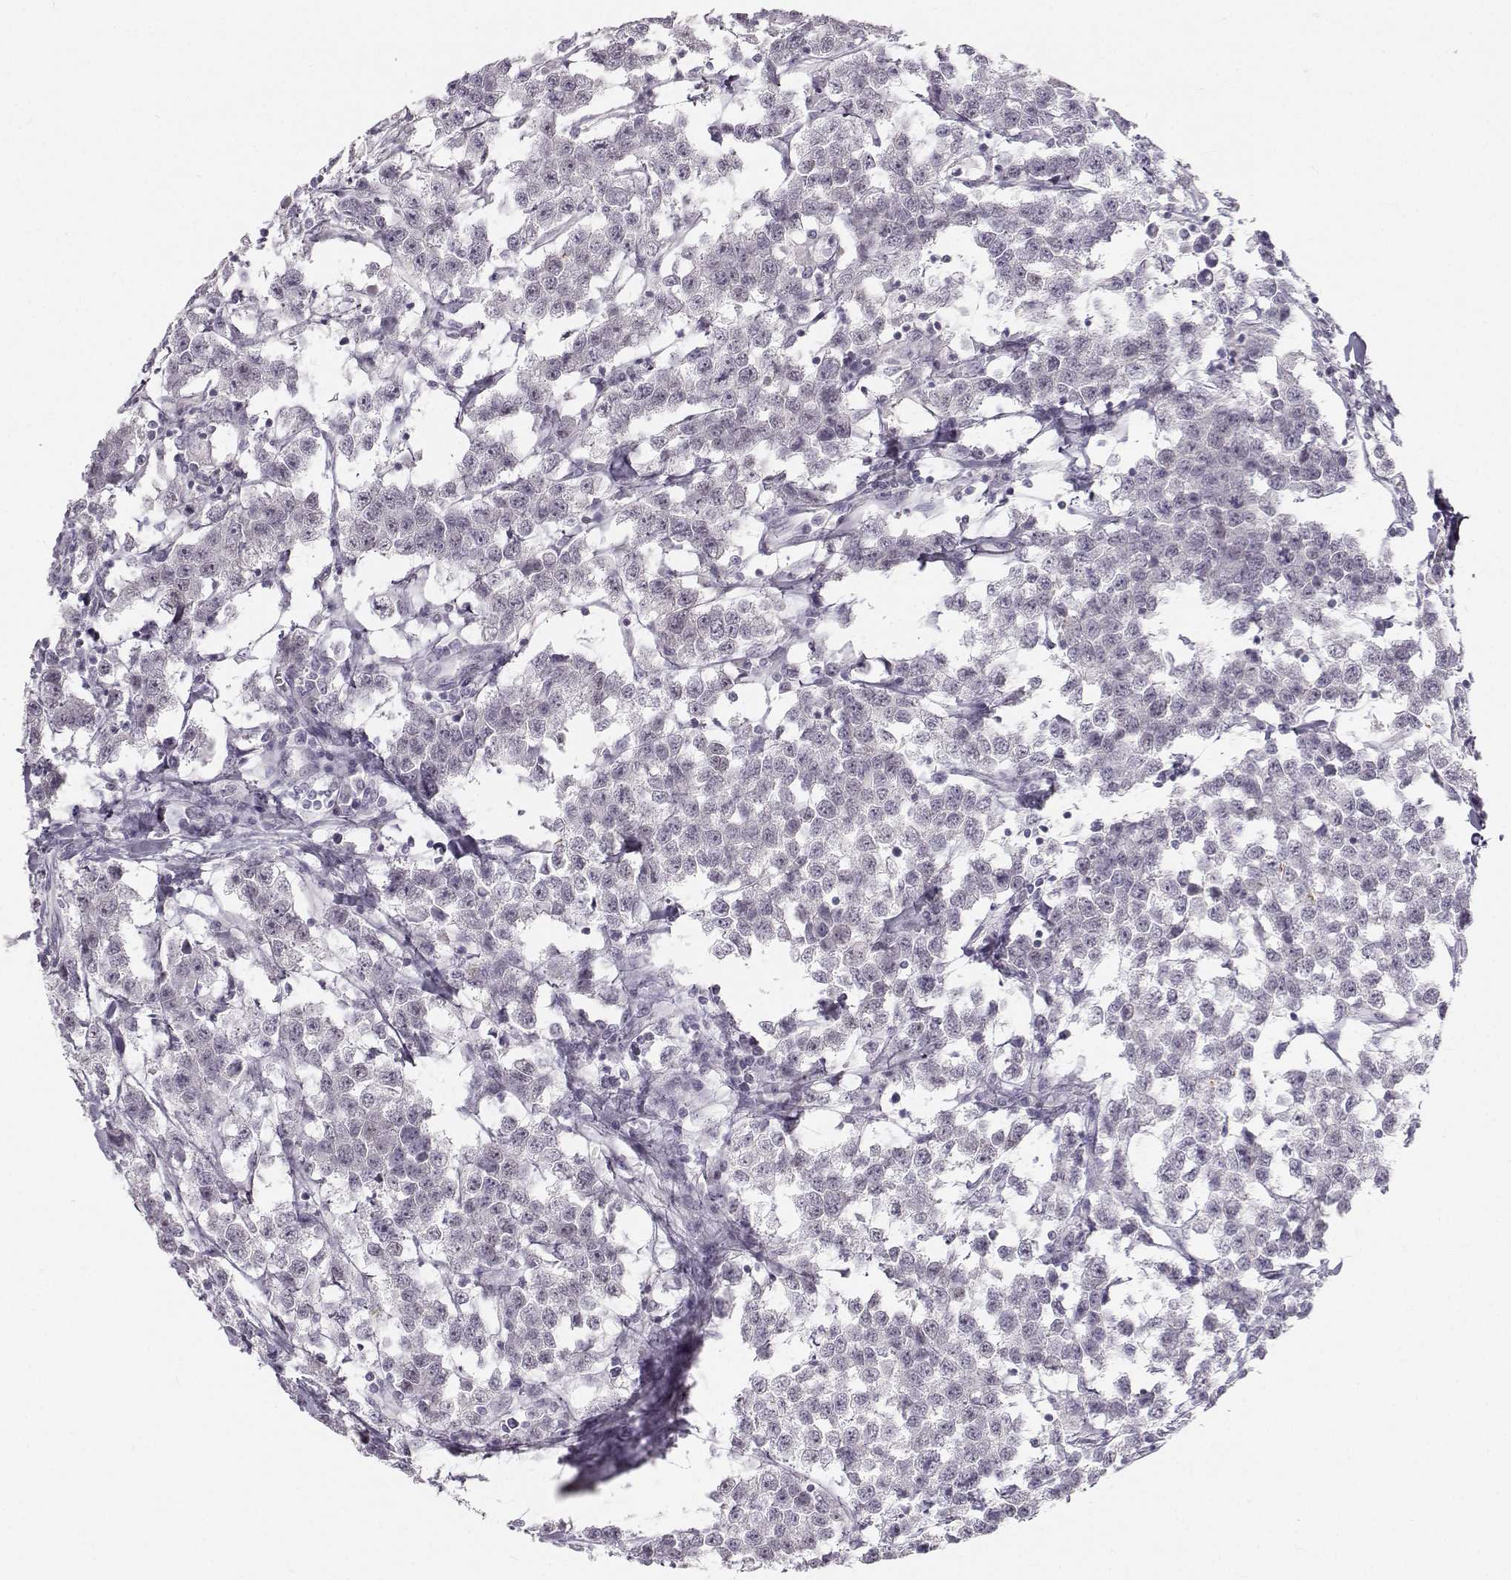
{"staining": {"intensity": "negative", "quantity": "none", "location": "none"}, "tissue": "testis cancer", "cell_type": "Tumor cells", "image_type": "cancer", "snomed": [{"axis": "morphology", "description": "Seminoma, NOS"}, {"axis": "topography", "description": "Testis"}], "caption": "Image shows no significant protein staining in tumor cells of testis cancer (seminoma).", "gene": "OIP5", "patient": {"sex": "male", "age": 59}}